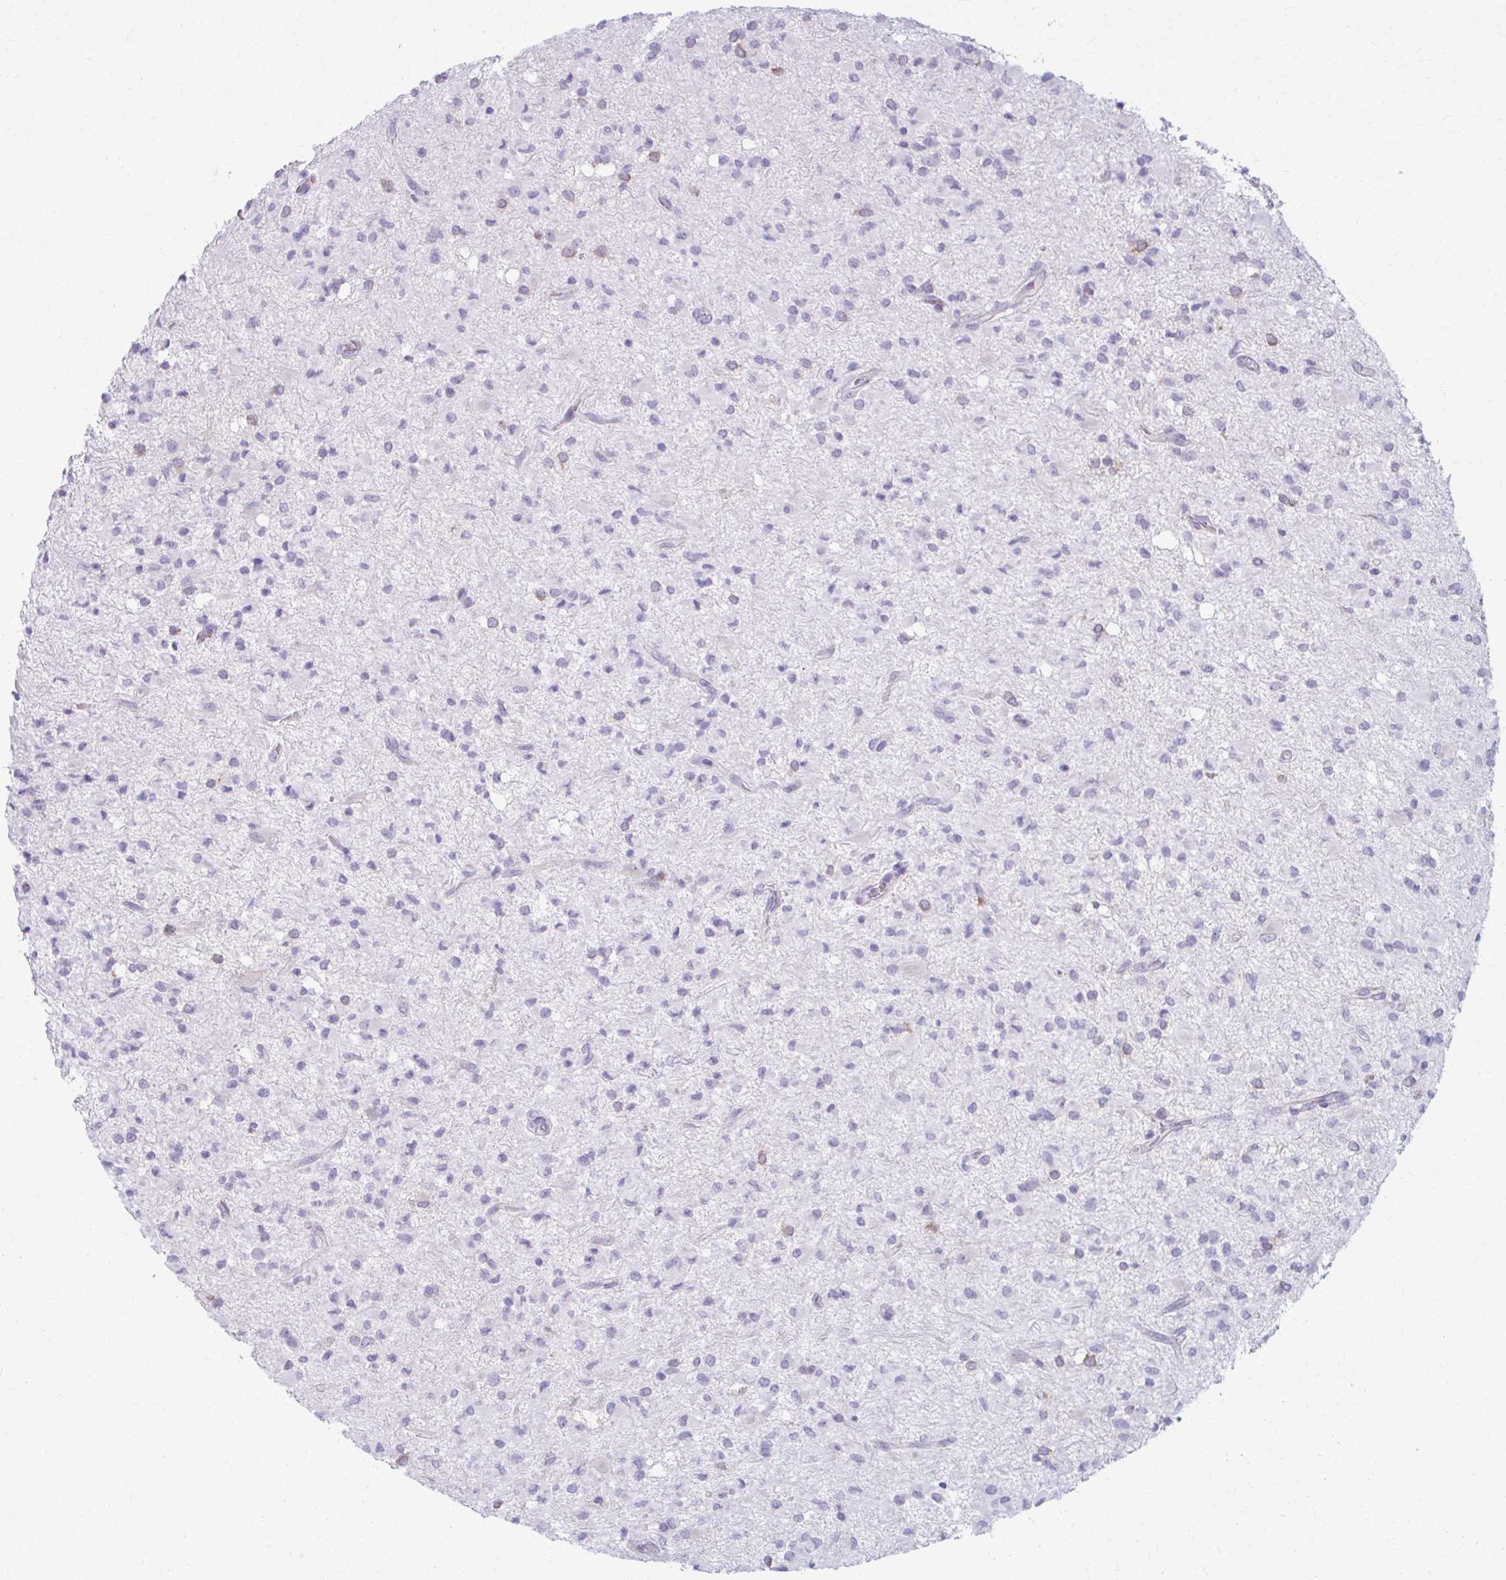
{"staining": {"intensity": "negative", "quantity": "none", "location": "none"}, "tissue": "glioma", "cell_type": "Tumor cells", "image_type": "cancer", "snomed": [{"axis": "morphology", "description": "Glioma, malignant, Low grade"}, {"axis": "topography", "description": "Brain"}], "caption": "High magnification brightfield microscopy of glioma stained with DAB (3,3'-diaminobenzidine) (brown) and counterstained with hematoxylin (blue): tumor cells show no significant expression.", "gene": "PRKRA", "patient": {"sex": "female", "age": 33}}